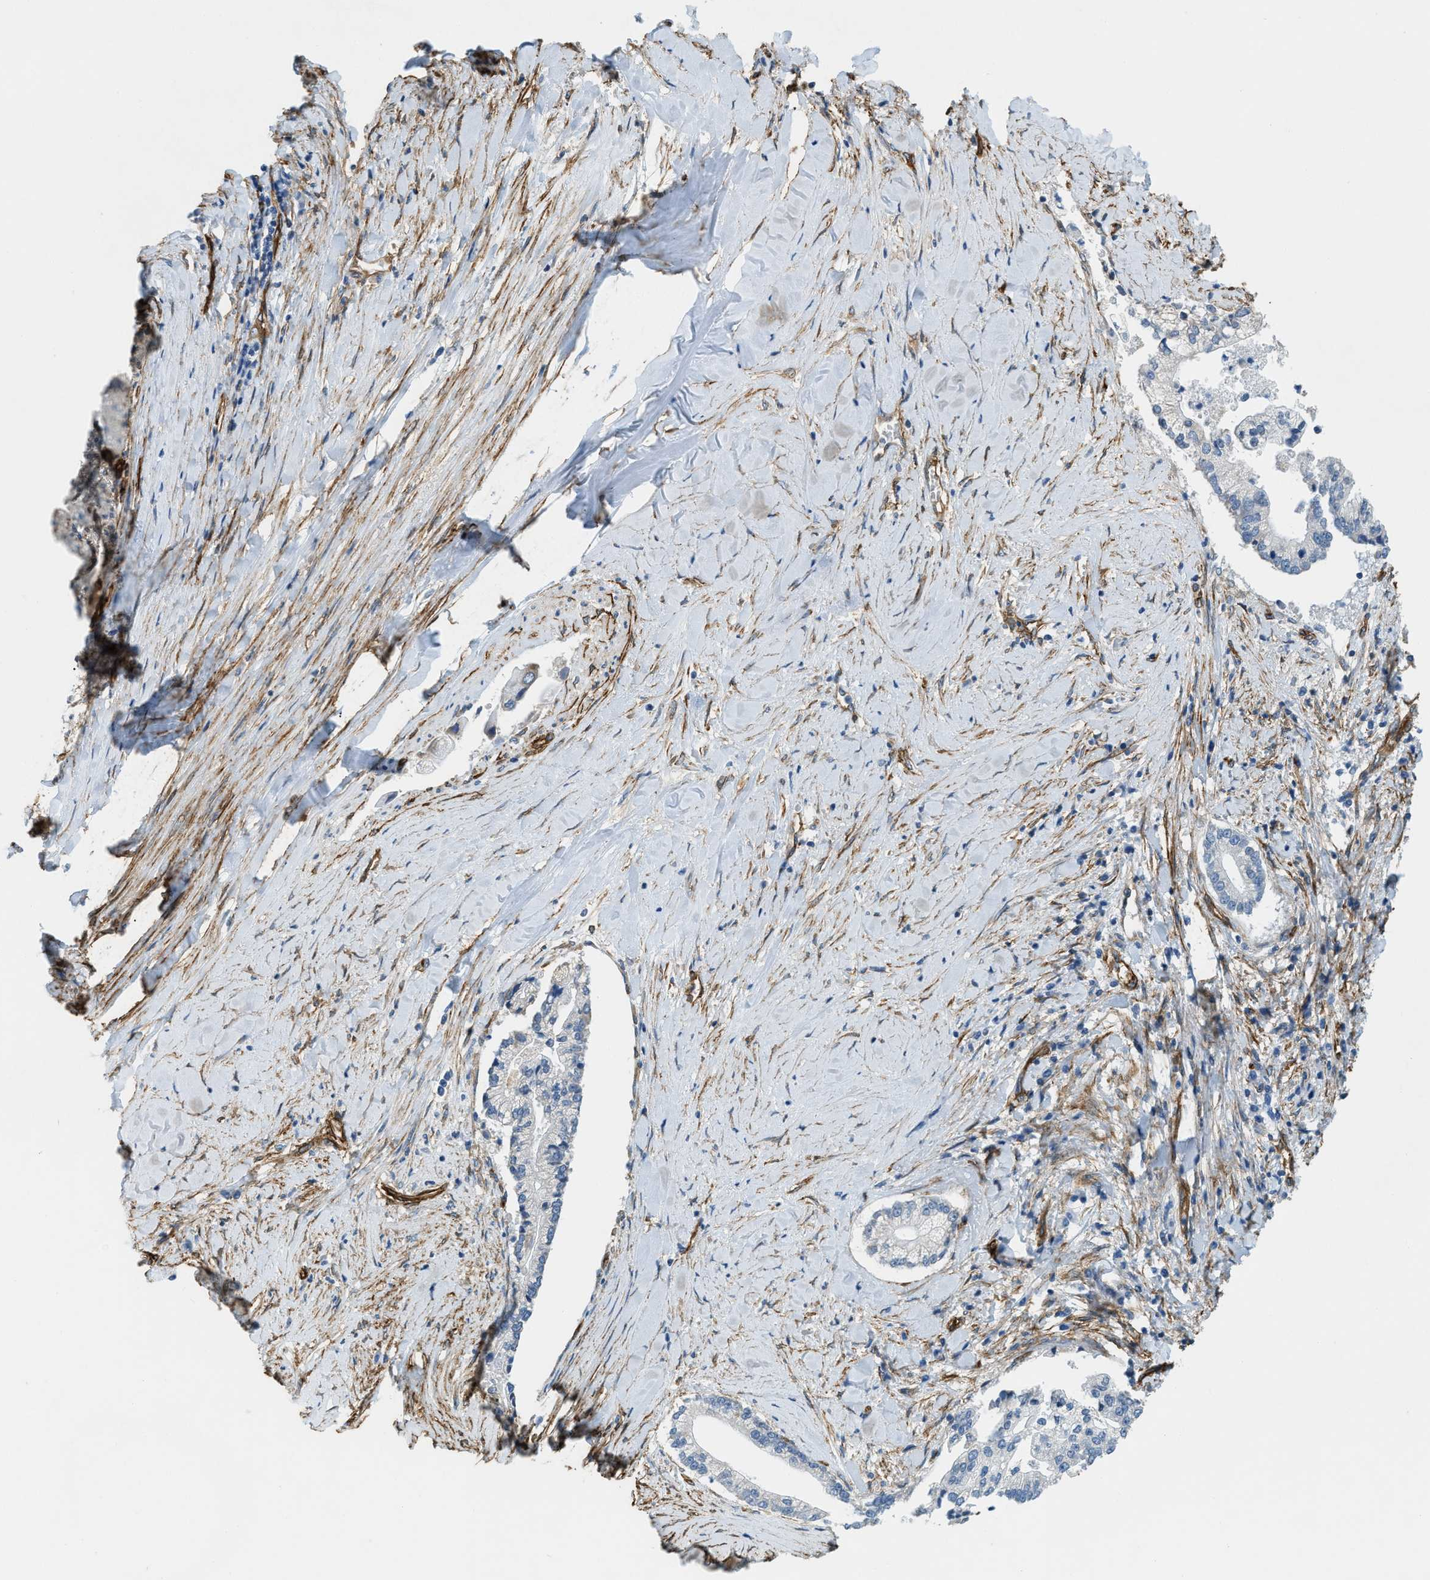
{"staining": {"intensity": "negative", "quantity": "none", "location": "none"}, "tissue": "liver cancer", "cell_type": "Tumor cells", "image_type": "cancer", "snomed": [{"axis": "morphology", "description": "Cholangiocarcinoma"}, {"axis": "topography", "description": "Liver"}], "caption": "High power microscopy histopathology image of an immunohistochemistry (IHC) photomicrograph of cholangiocarcinoma (liver), revealing no significant expression in tumor cells.", "gene": "TMEM43", "patient": {"sex": "male", "age": 50}}